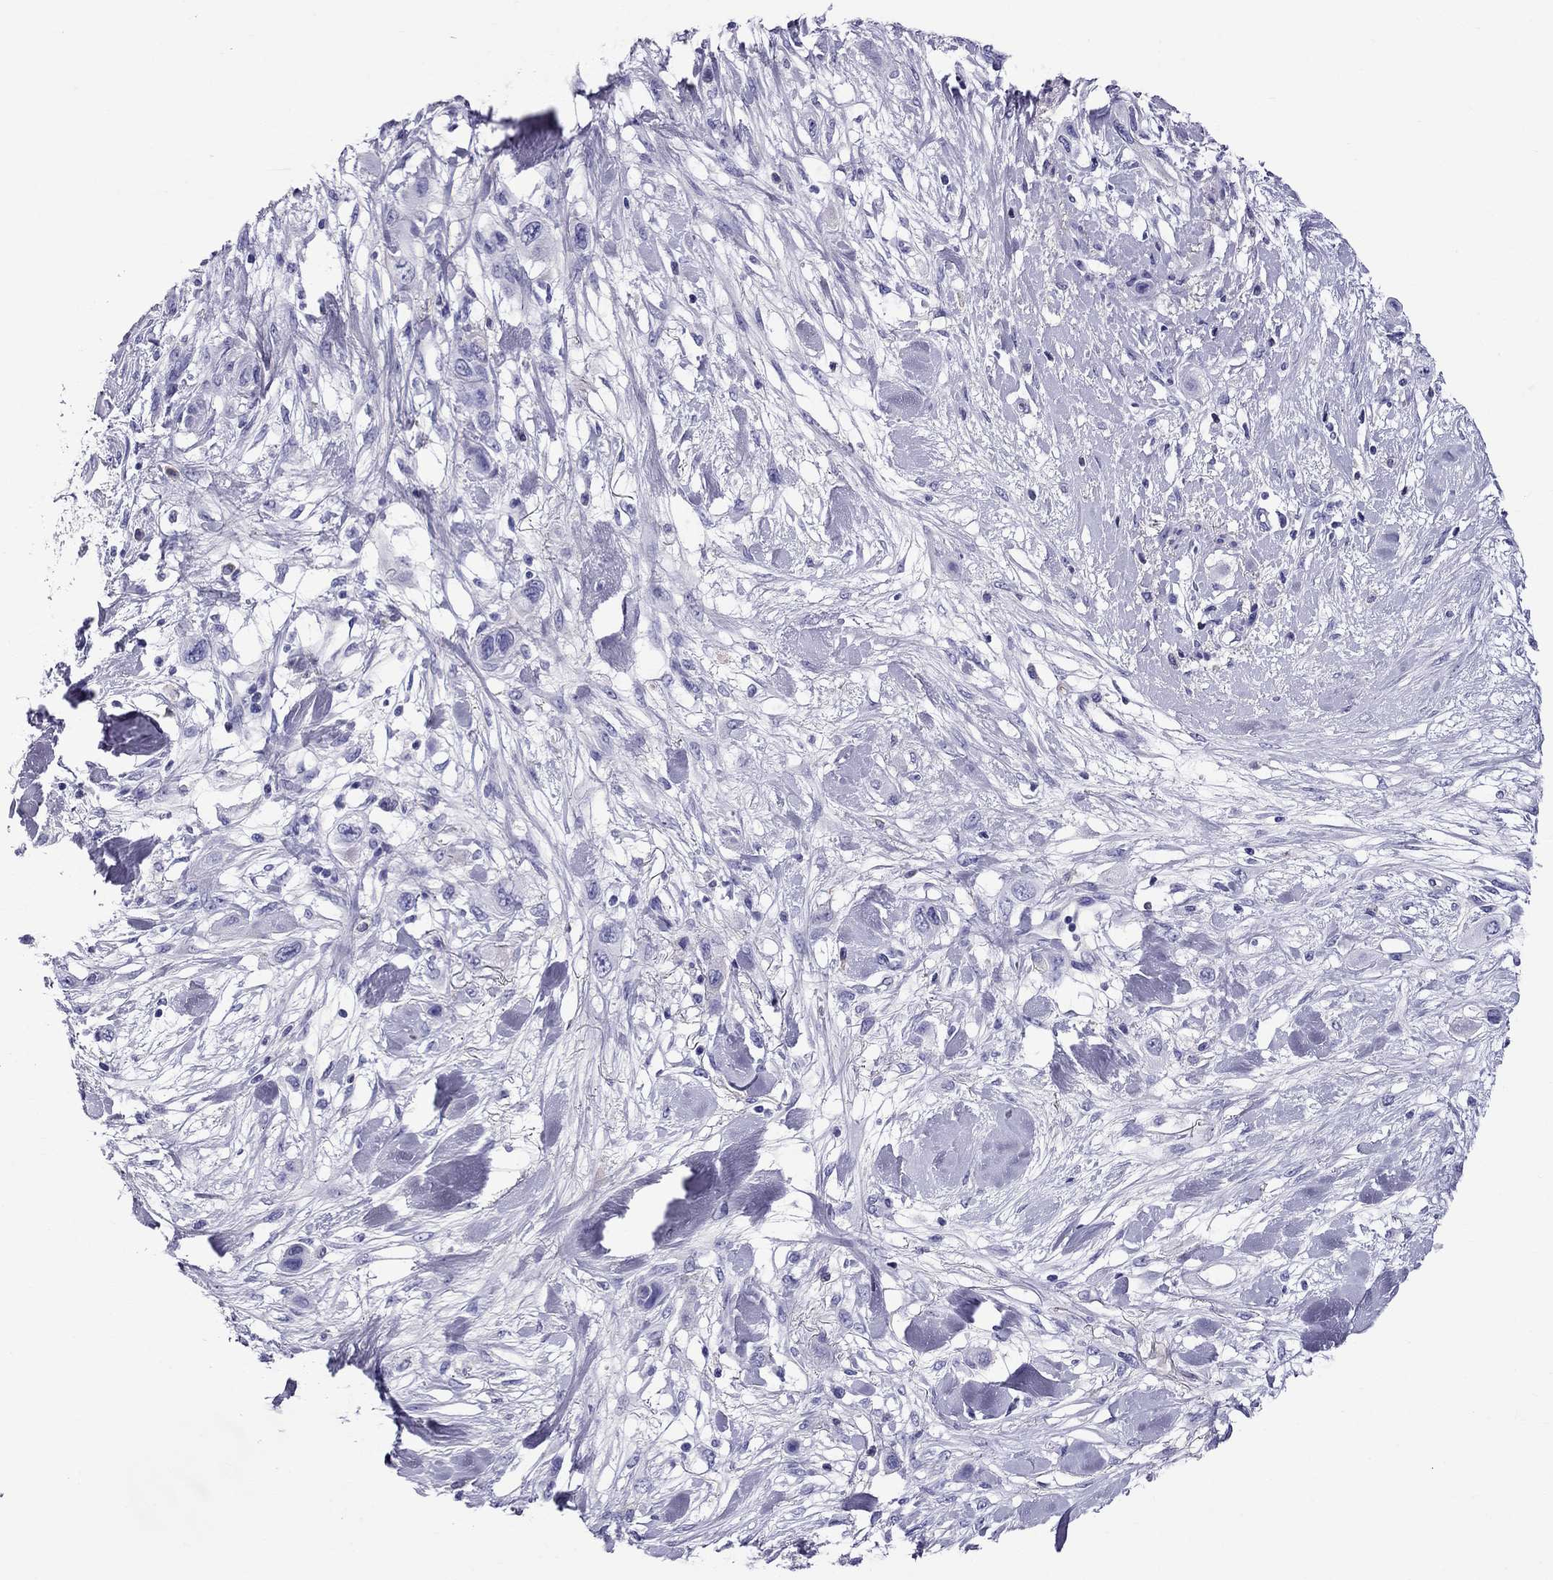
{"staining": {"intensity": "negative", "quantity": "none", "location": "none"}, "tissue": "skin cancer", "cell_type": "Tumor cells", "image_type": "cancer", "snomed": [{"axis": "morphology", "description": "Squamous cell carcinoma, NOS"}, {"axis": "topography", "description": "Skin"}], "caption": "DAB immunohistochemical staining of skin cancer displays no significant staining in tumor cells. The staining is performed using DAB brown chromogen with nuclei counter-stained in using hematoxylin.", "gene": "SCART1", "patient": {"sex": "male", "age": 79}}